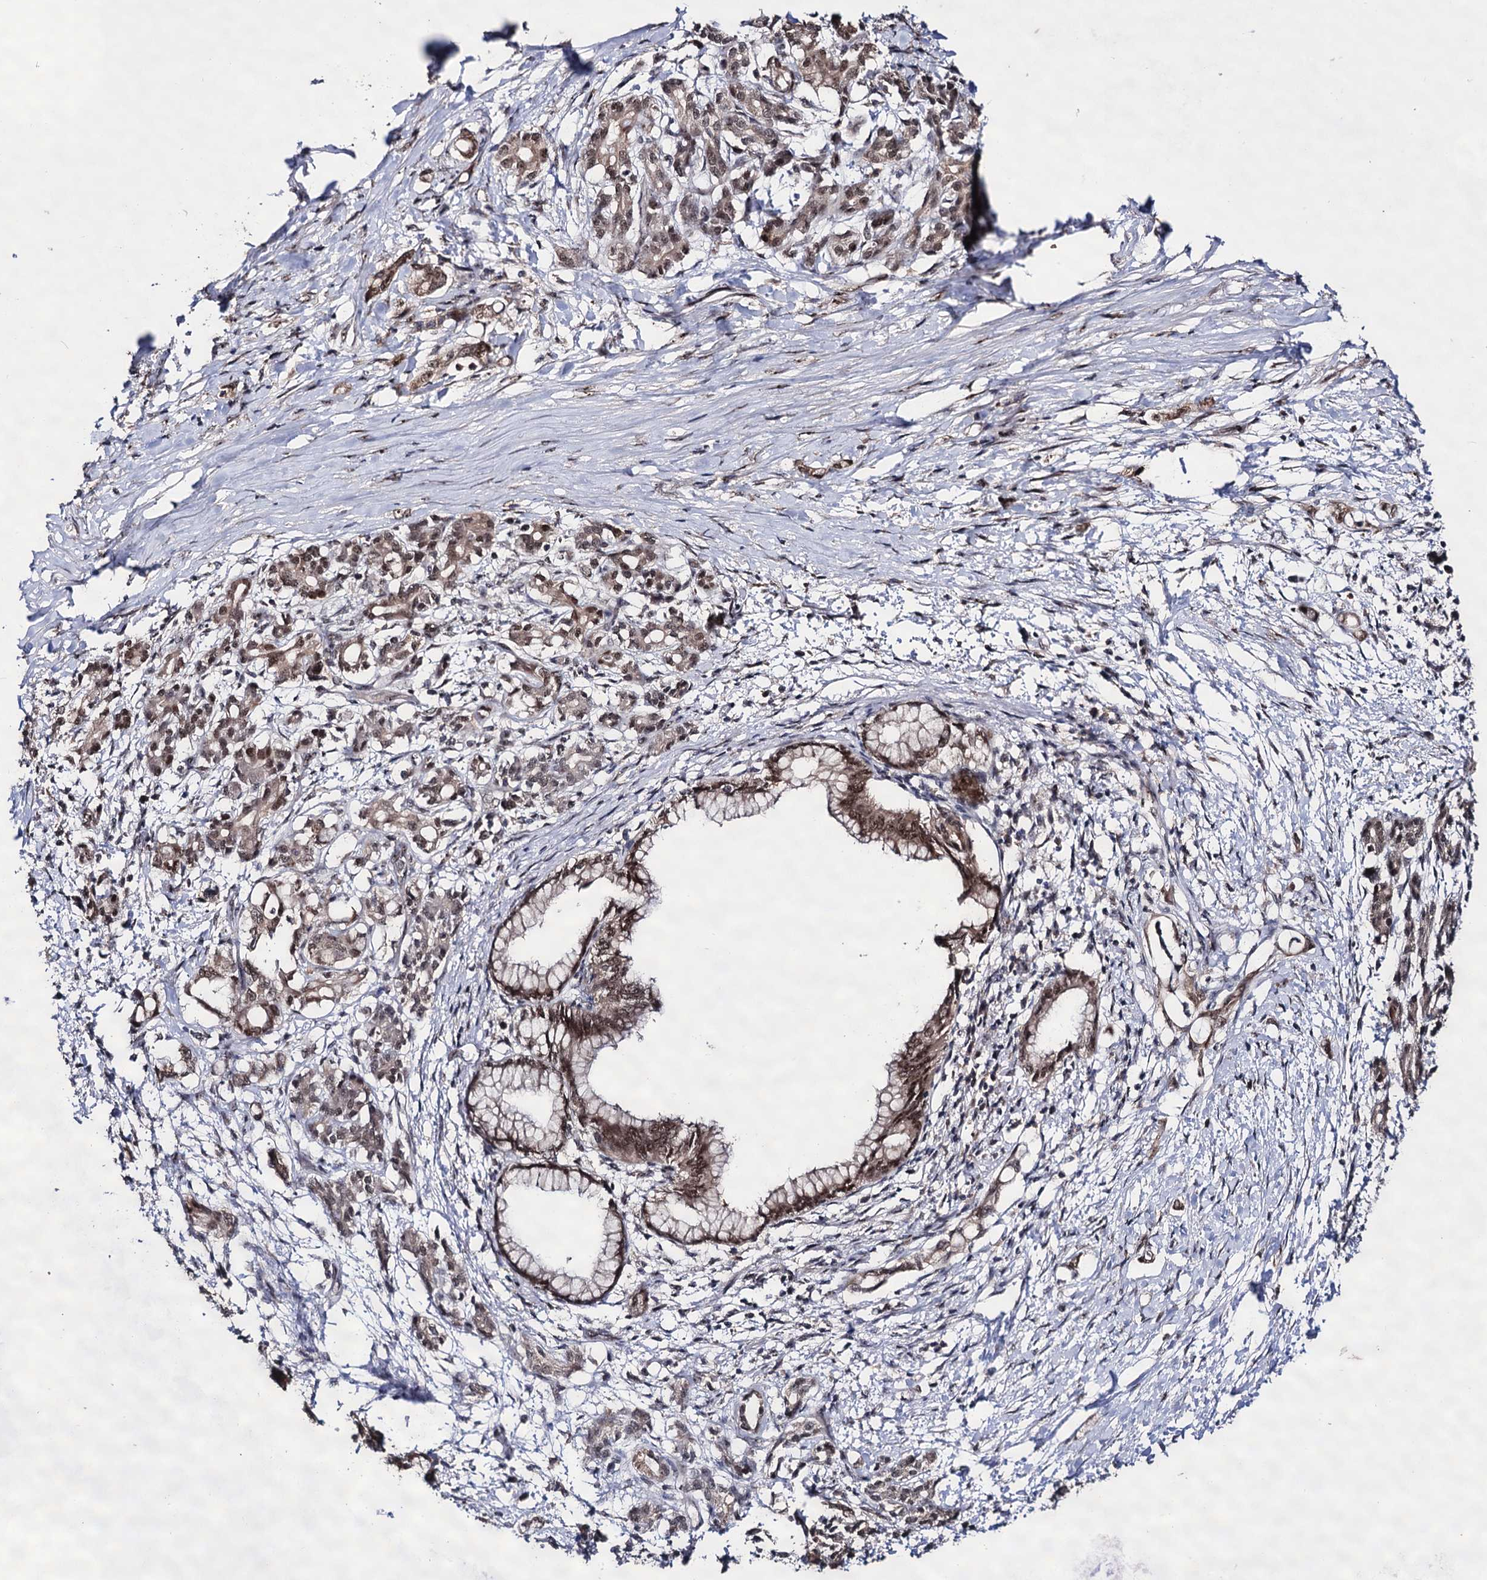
{"staining": {"intensity": "moderate", "quantity": ">75%", "location": "cytoplasmic/membranous,nuclear"}, "tissue": "pancreatic cancer", "cell_type": "Tumor cells", "image_type": "cancer", "snomed": [{"axis": "morphology", "description": "Adenocarcinoma, NOS"}, {"axis": "topography", "description": "Pancreas"}], "caption": "The immunohistochemical stain labels moderate cytoplasmic/membranous and nuclear positivity in tumor cells of pancreatic cancer tissue.", "gene": "EXOSC10", "patient": {"sex": "female", "age": 55}}